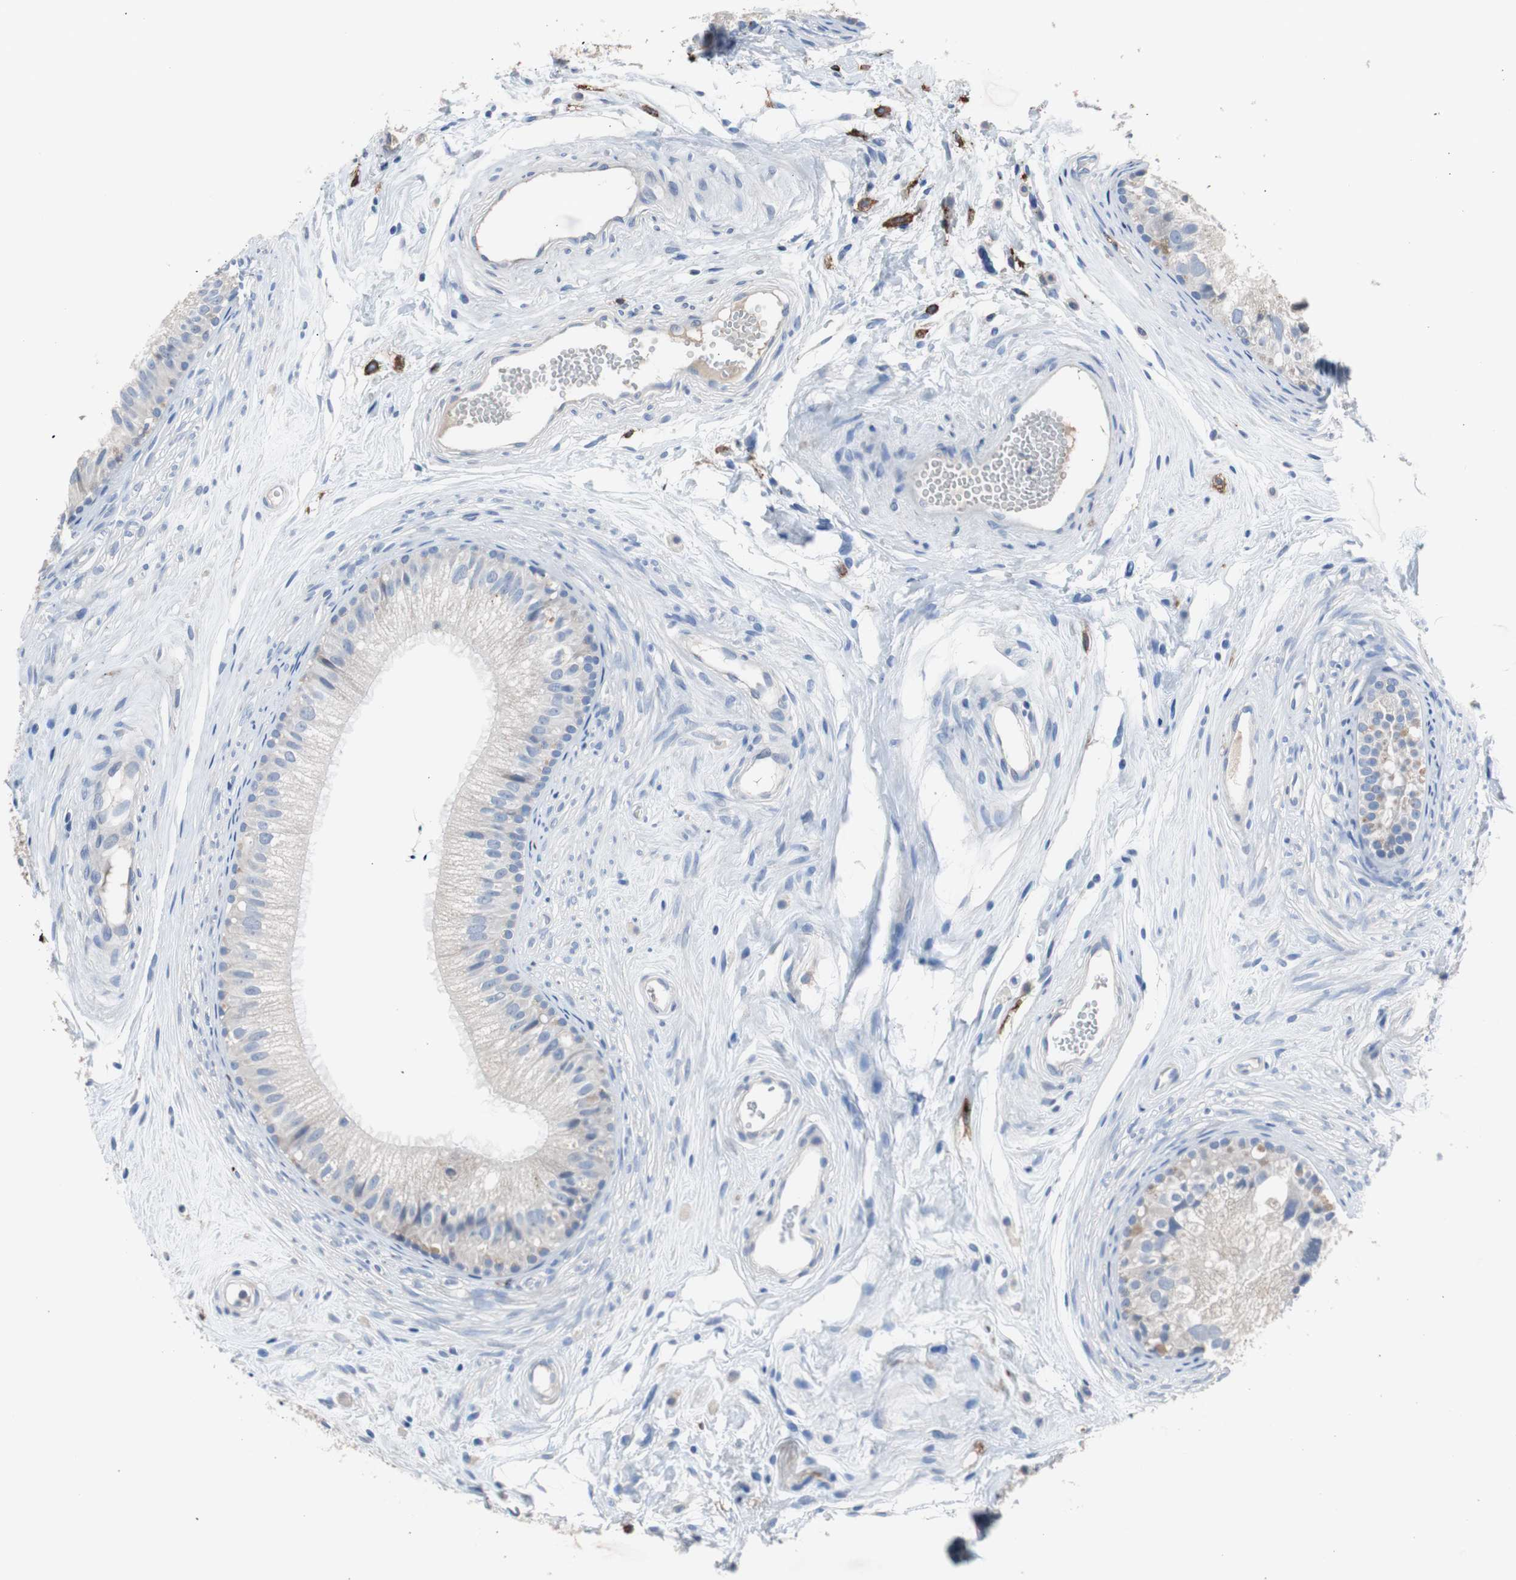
{"staining": {"intensity": "weak", "quantity": "25%-75%", "location": "cytoplasmic/membranous"}, "tissue": "epididymis", "cell_type": "Glandular cells", "image_type": "normal", "snomed": [{"axis": "morphology", "description": "Normal tissue, NOS"}, {"axis": "topography", "description": "Epididymis"}], "caption": "Approximately 25%-75% of glandular cells in unremarkable human epididymis reveal weak cytoplasmic/membranous protein positivity as visualized by brown immunohistochemical staining.", "gene": "FCGR2B", "patient": {"sex": "male", "age": 56}}